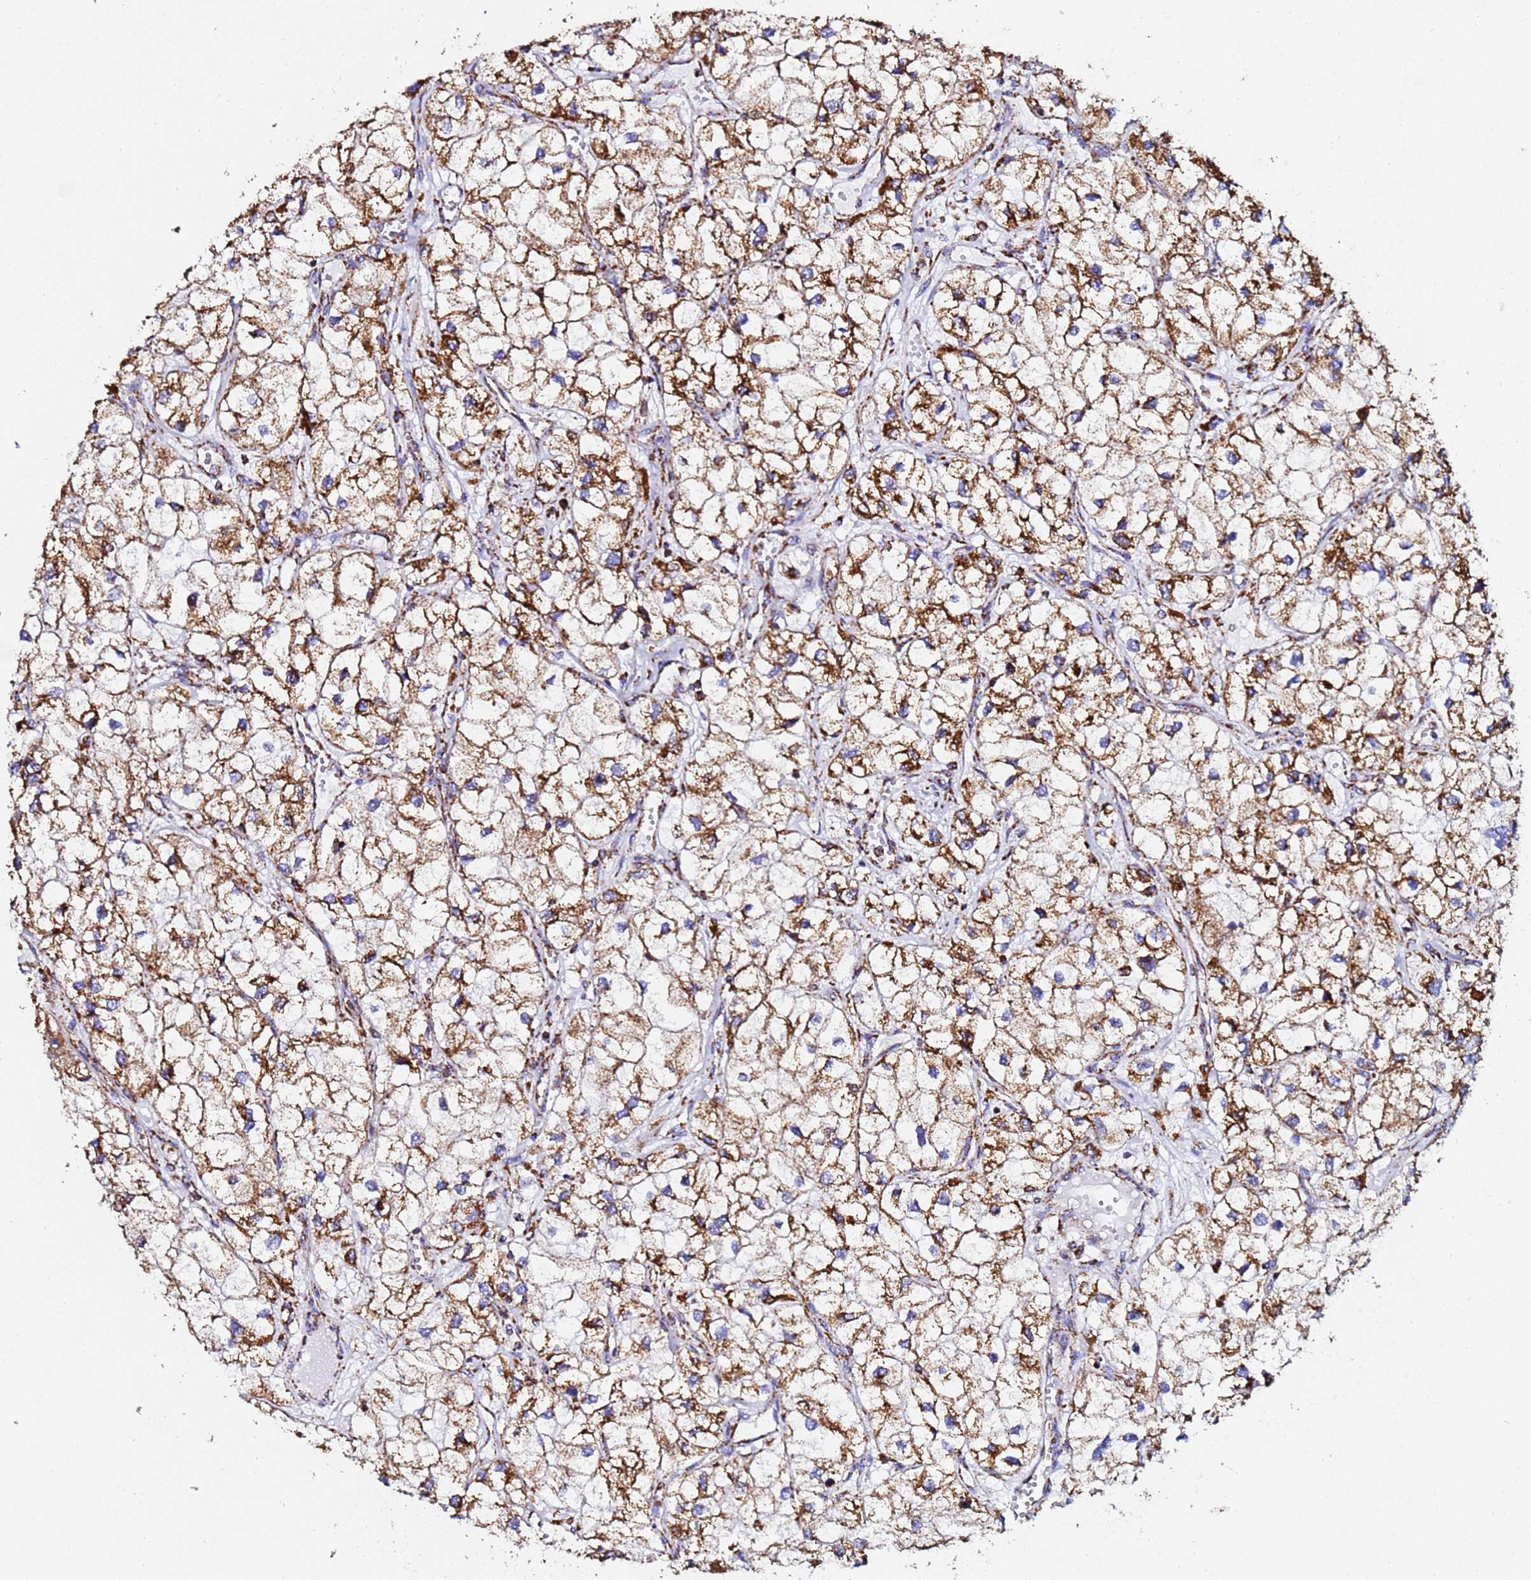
{"staining": {"intensity": "strong", "quantity": ">75%", "location": "cytoplasmic/membranous"}, "tissue": "renal cancer", "cell_type": "Tumor cells", "image_type": "cancer", "snomed": [{"axis": "morphology", "description": "Adenocarcinoma, NOS"}, {"axis": "topography", "description": "Kidney"}], "caption": "Renal cancer (adenocarcinoma) tissue demonstrates strong cytoplasmic/membranous expression in approximately >75% of tumor cells, visualized by immunohistochemistry. (DAB (3,3'-diaminobenzidine) IHC with brightfield microscopy, high magnification).", "gene": "PHB2", "patient": {"sex": "male", "age": 59}}